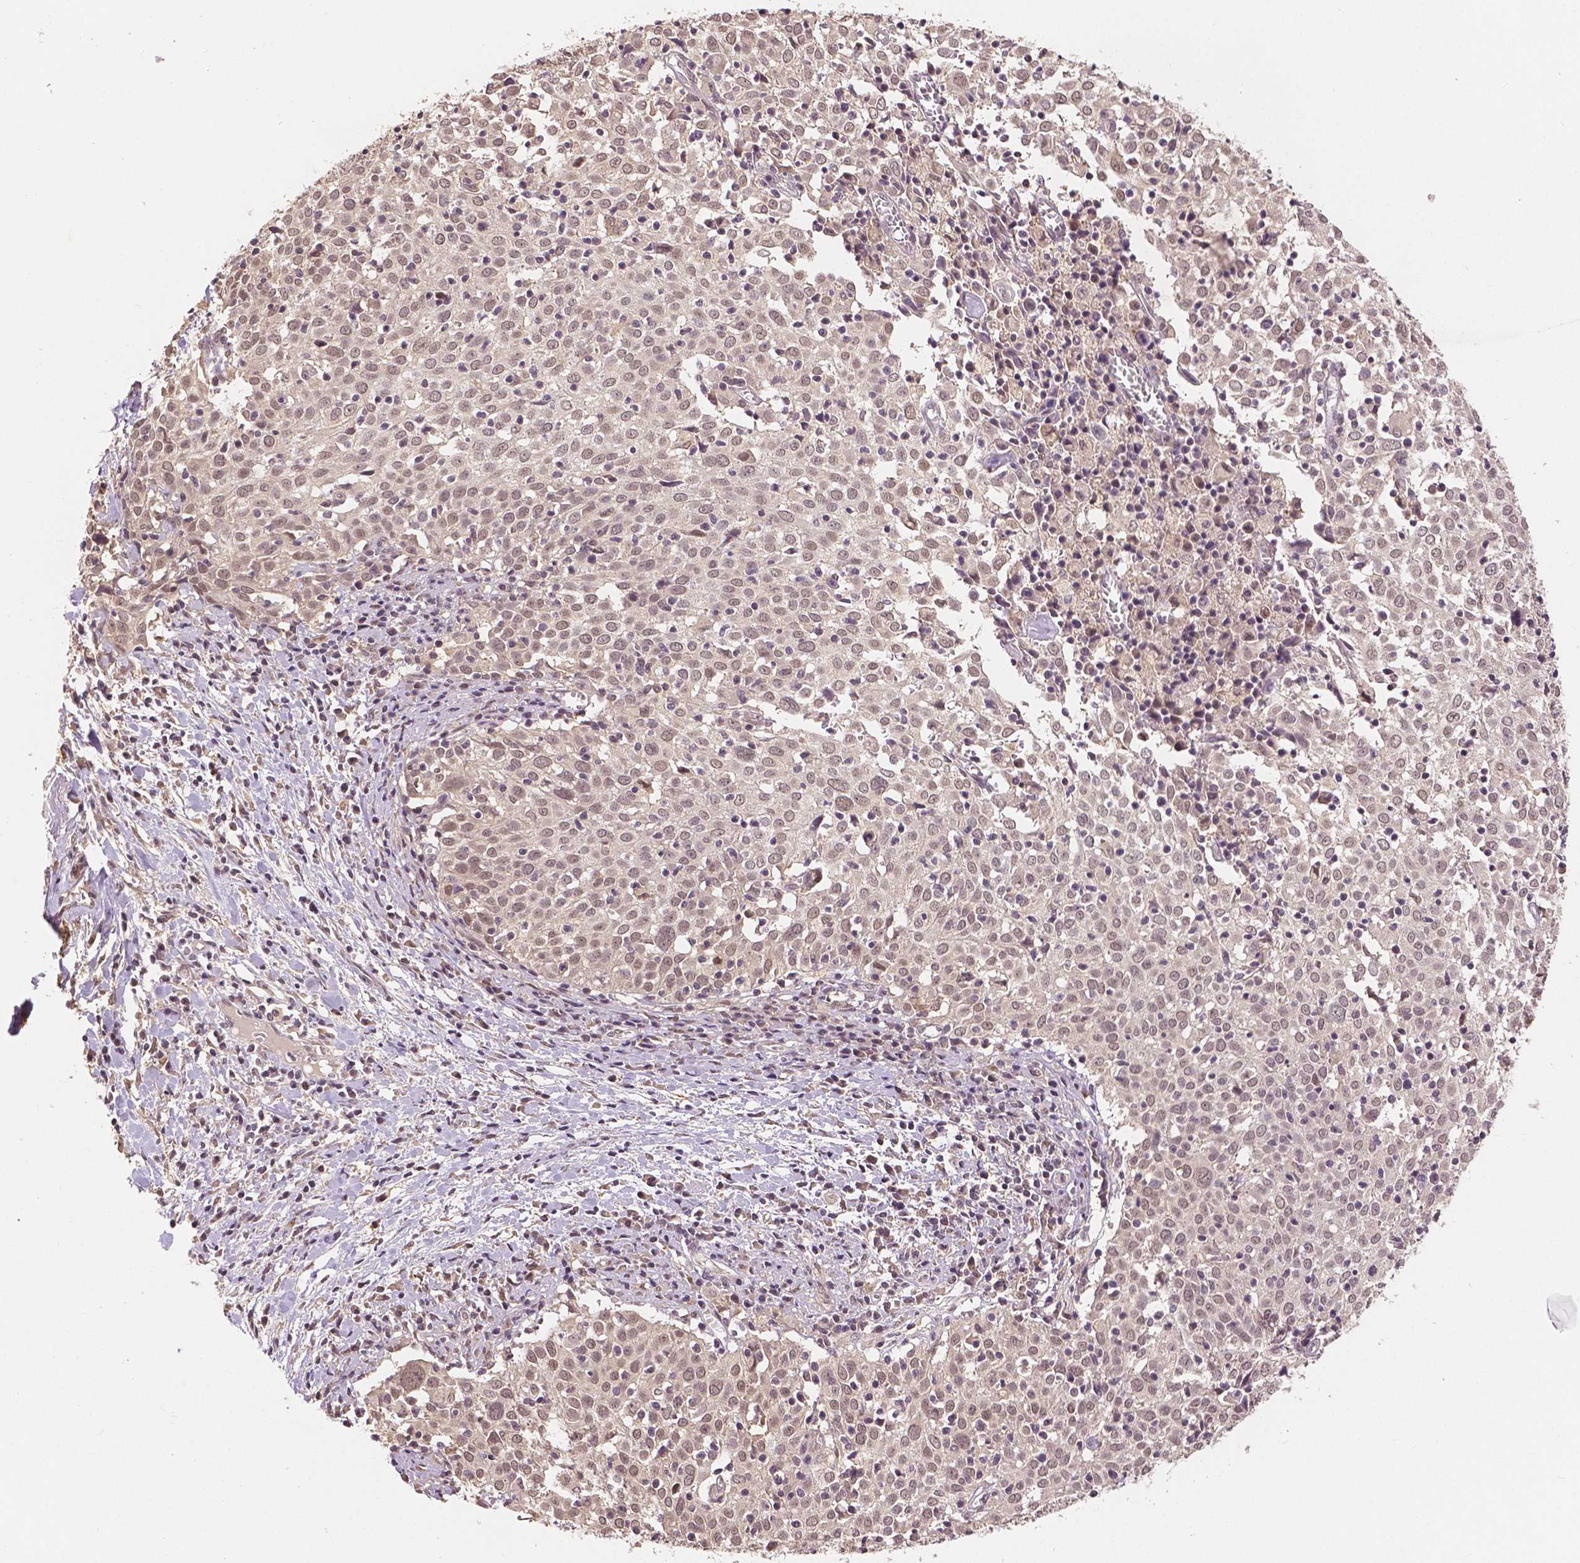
{"staining": {"intensity": "weak", "quantity": "25%-75%", "location": "nuclear"}, "tissue": "cervical cancer", "cell_type": "Tumor cells", "image_type": "cancer", "snomed": [{"axis": "morphology", "description": "Squamous cell carcinoma, NOS"}, {"axis": "topography", "description": "Cervix"}], "caption": "Human squamous cell carcinoma (cervical) stained with a protein marker demonstrates weak staining in tumor cells.", "gene": "MAP1LC3B", "patient": {"sex": "female", "age": 39}}